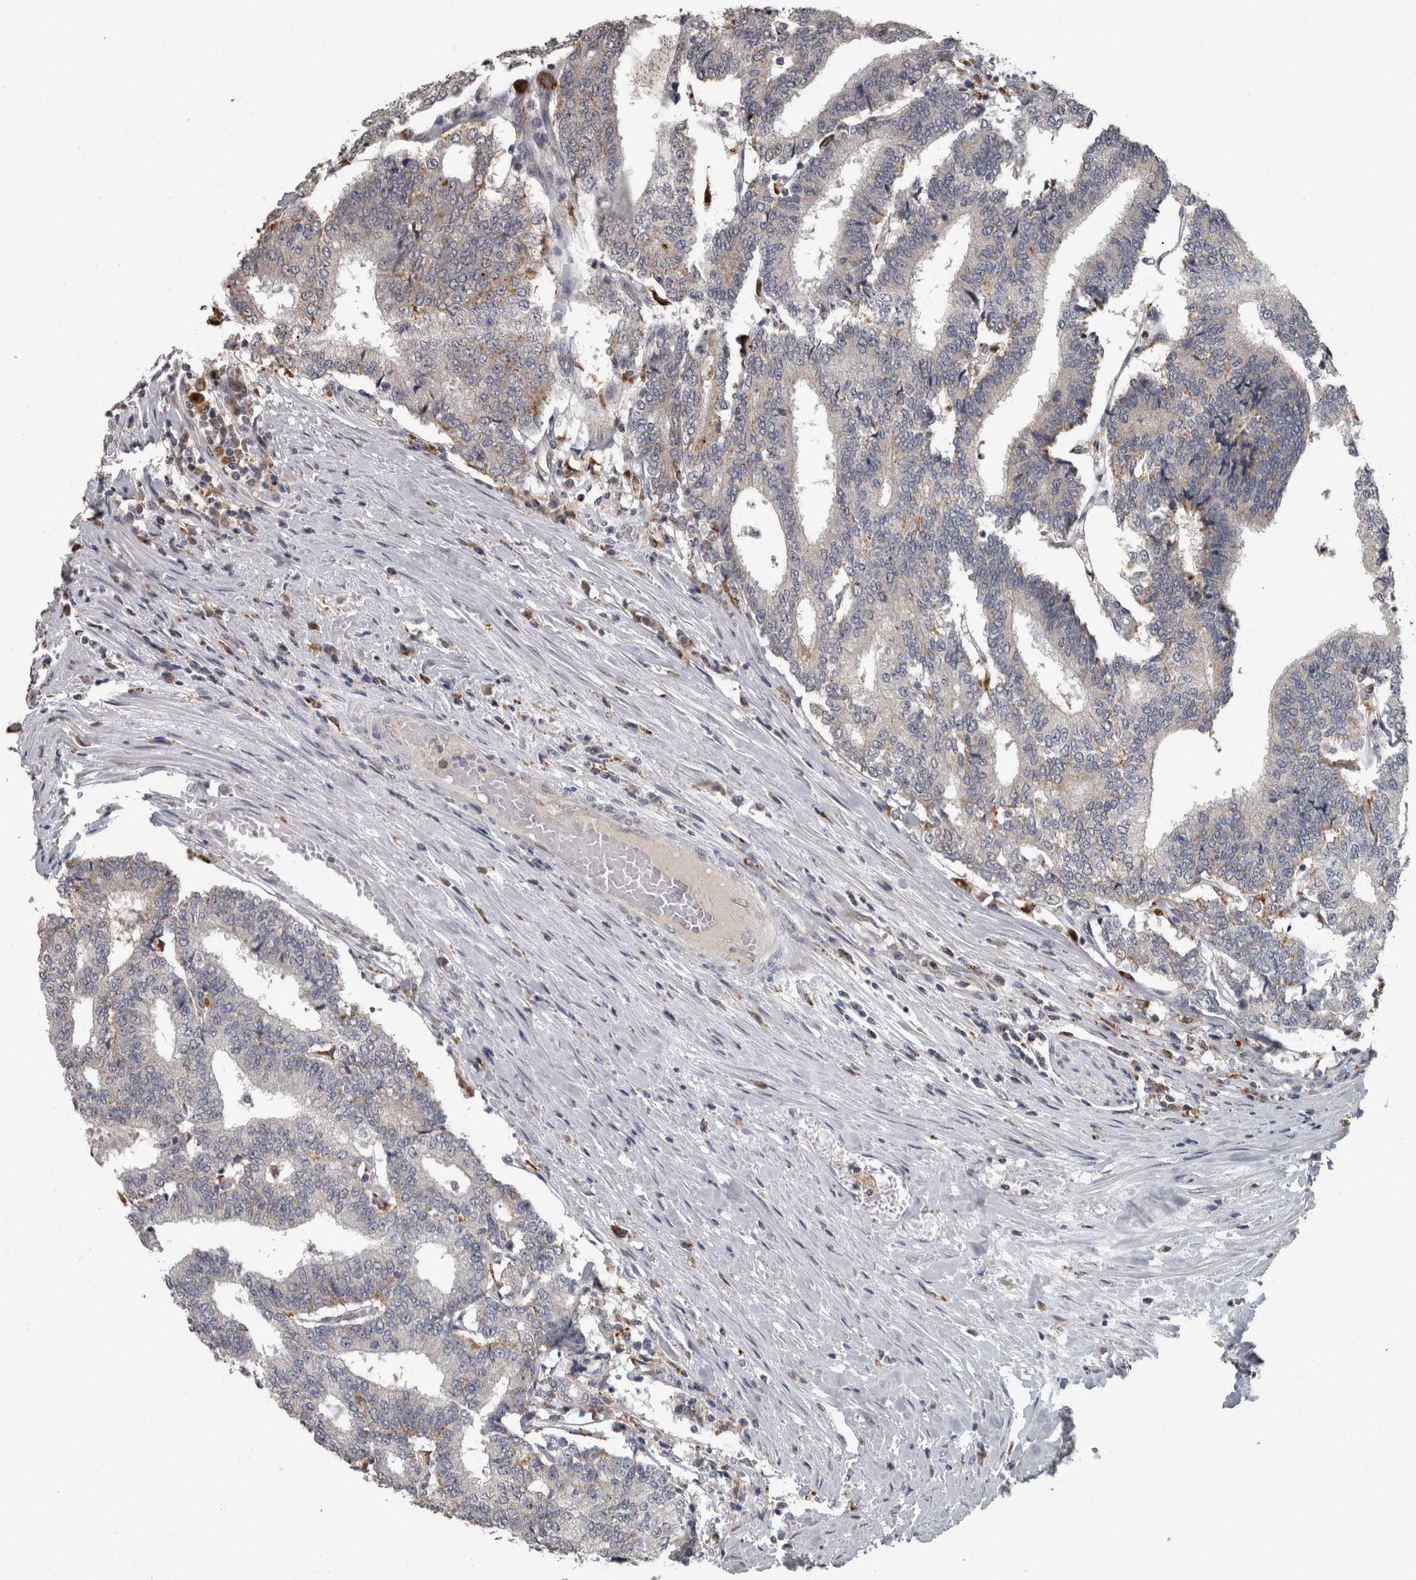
{"staining": {"intensity": "negative", "quantity": "none", "location": "none"}, "tissue": "prostate cancer", "cell_type": "Tumor cells", "image_type": "cancer", "snomed": [{"axis": "morphology", "description": "Normal tissue, NOS"}, {"axis": "morphology", "description": "Adenocarcinoma, High grade"}, {"axis": "topography", "description": "Prostate"}, {"axis": "topography", "description": "Seminal veicle"}], "caption": "Immunohistochemistry image of neoplastic tissue: prostate adenocarcinoma (high-grade) stained with DAB (3,3'-diaminobenzidine) shows no significant protein expression in tumor cells.", "gene": "NAAA", "patient": {"sex": "male", "age": 55}}